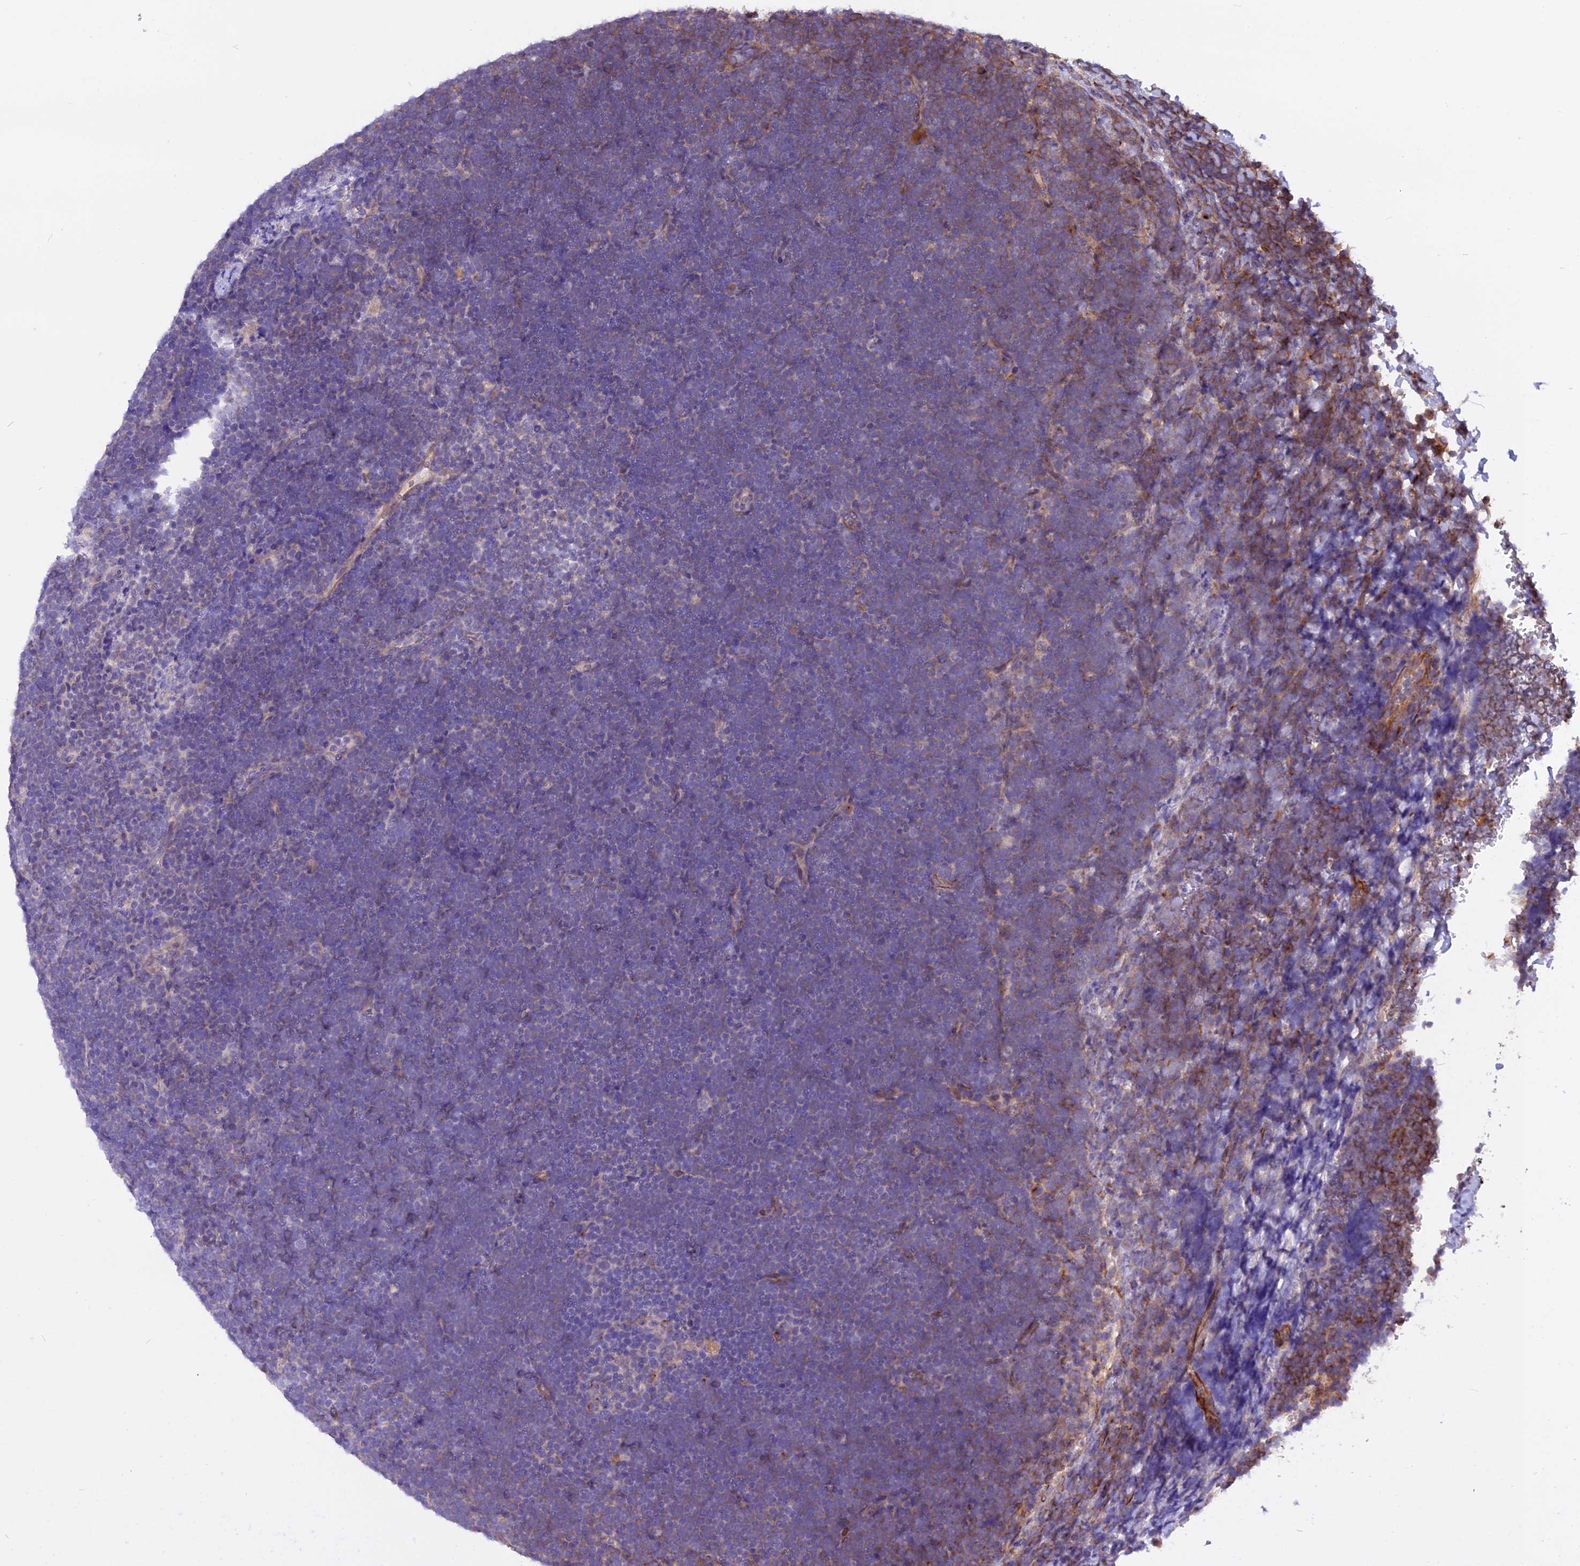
{"staining": {"intensity": "moderate", "quantity": "<25%", "location": "cytoplasmic/membranous"}, "tissue": "lymphoma", "cell_type": "Tumor cells", "image_type": "cancer", "snomed": [{"axis": "morphology", "description": "Malignant lymphoma, non-Hodgkin's type, High grade"}, {"axis": "topography", "description": "Lymph node"}], "caption": "This is an image of immunohistochemistry staining of lymphoma, which shows moderate staining in the cytoplasmic/membranous of tumor cells.", "gene": "ANO3", "patient": {"sex": "male", "age": 13}}